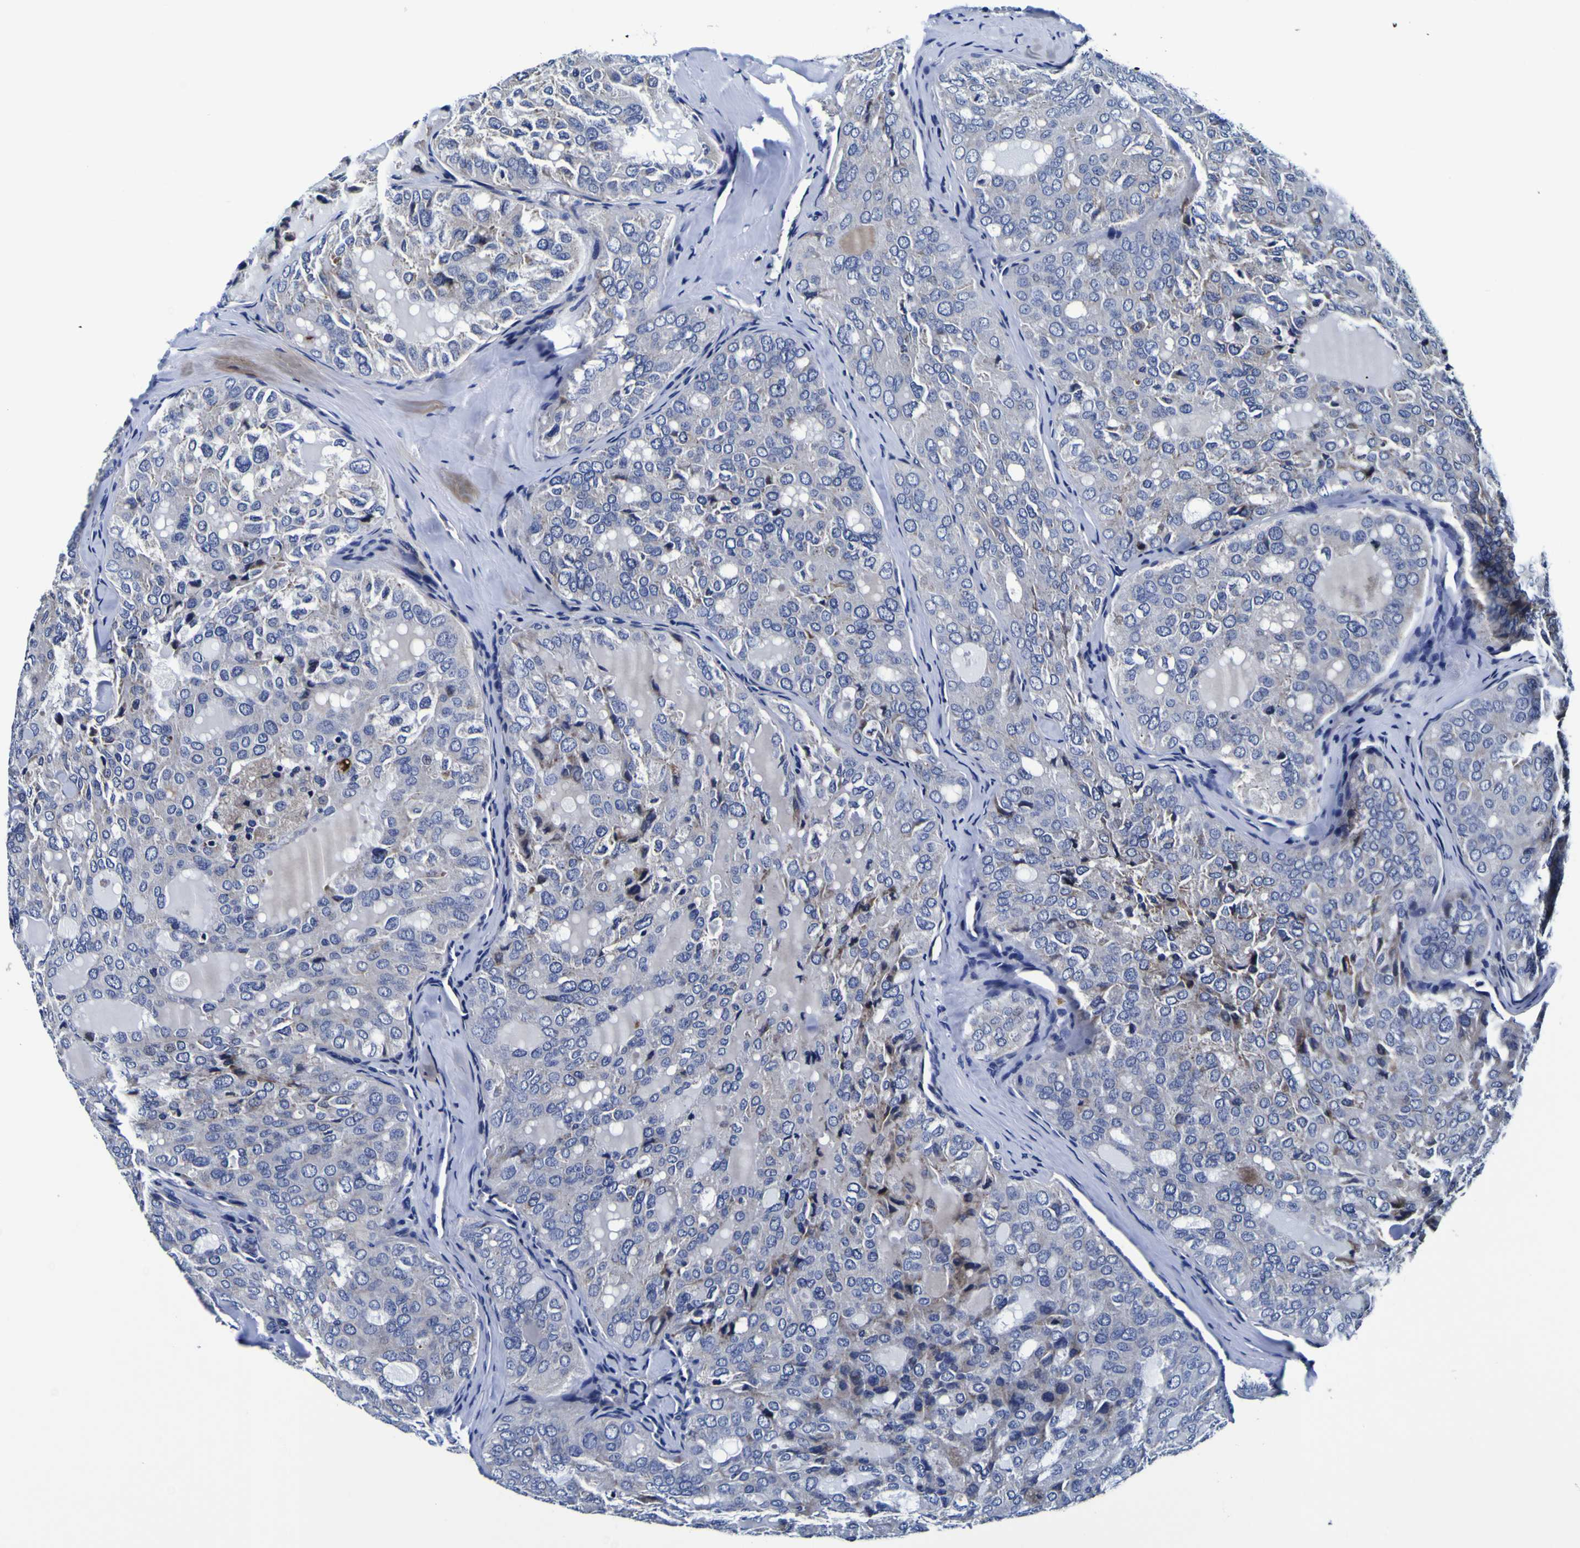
{"staining": {"intensity": "weak", "quantity": "<25%", "location": "cytoplasmic/membranous"}, "tissue": "thyroid cancer", "cell_type": "Tumor cells", "image_type": "cancer", "snomed": [{"axis": "morphology", "description": "Follicular adenoma carcinoma, NOS"}, {"axis": "topography", "description": "Thyroid gland"}], "caption": "Immunohistochemistry (IHC) photomicrograph of neoplastic tissue: thyroid cancer stained with DAB exhibits no significant protein expression in tumor cells.", "gene": "PDLIM4", "patient": {"sex": "male", "age": 75}}